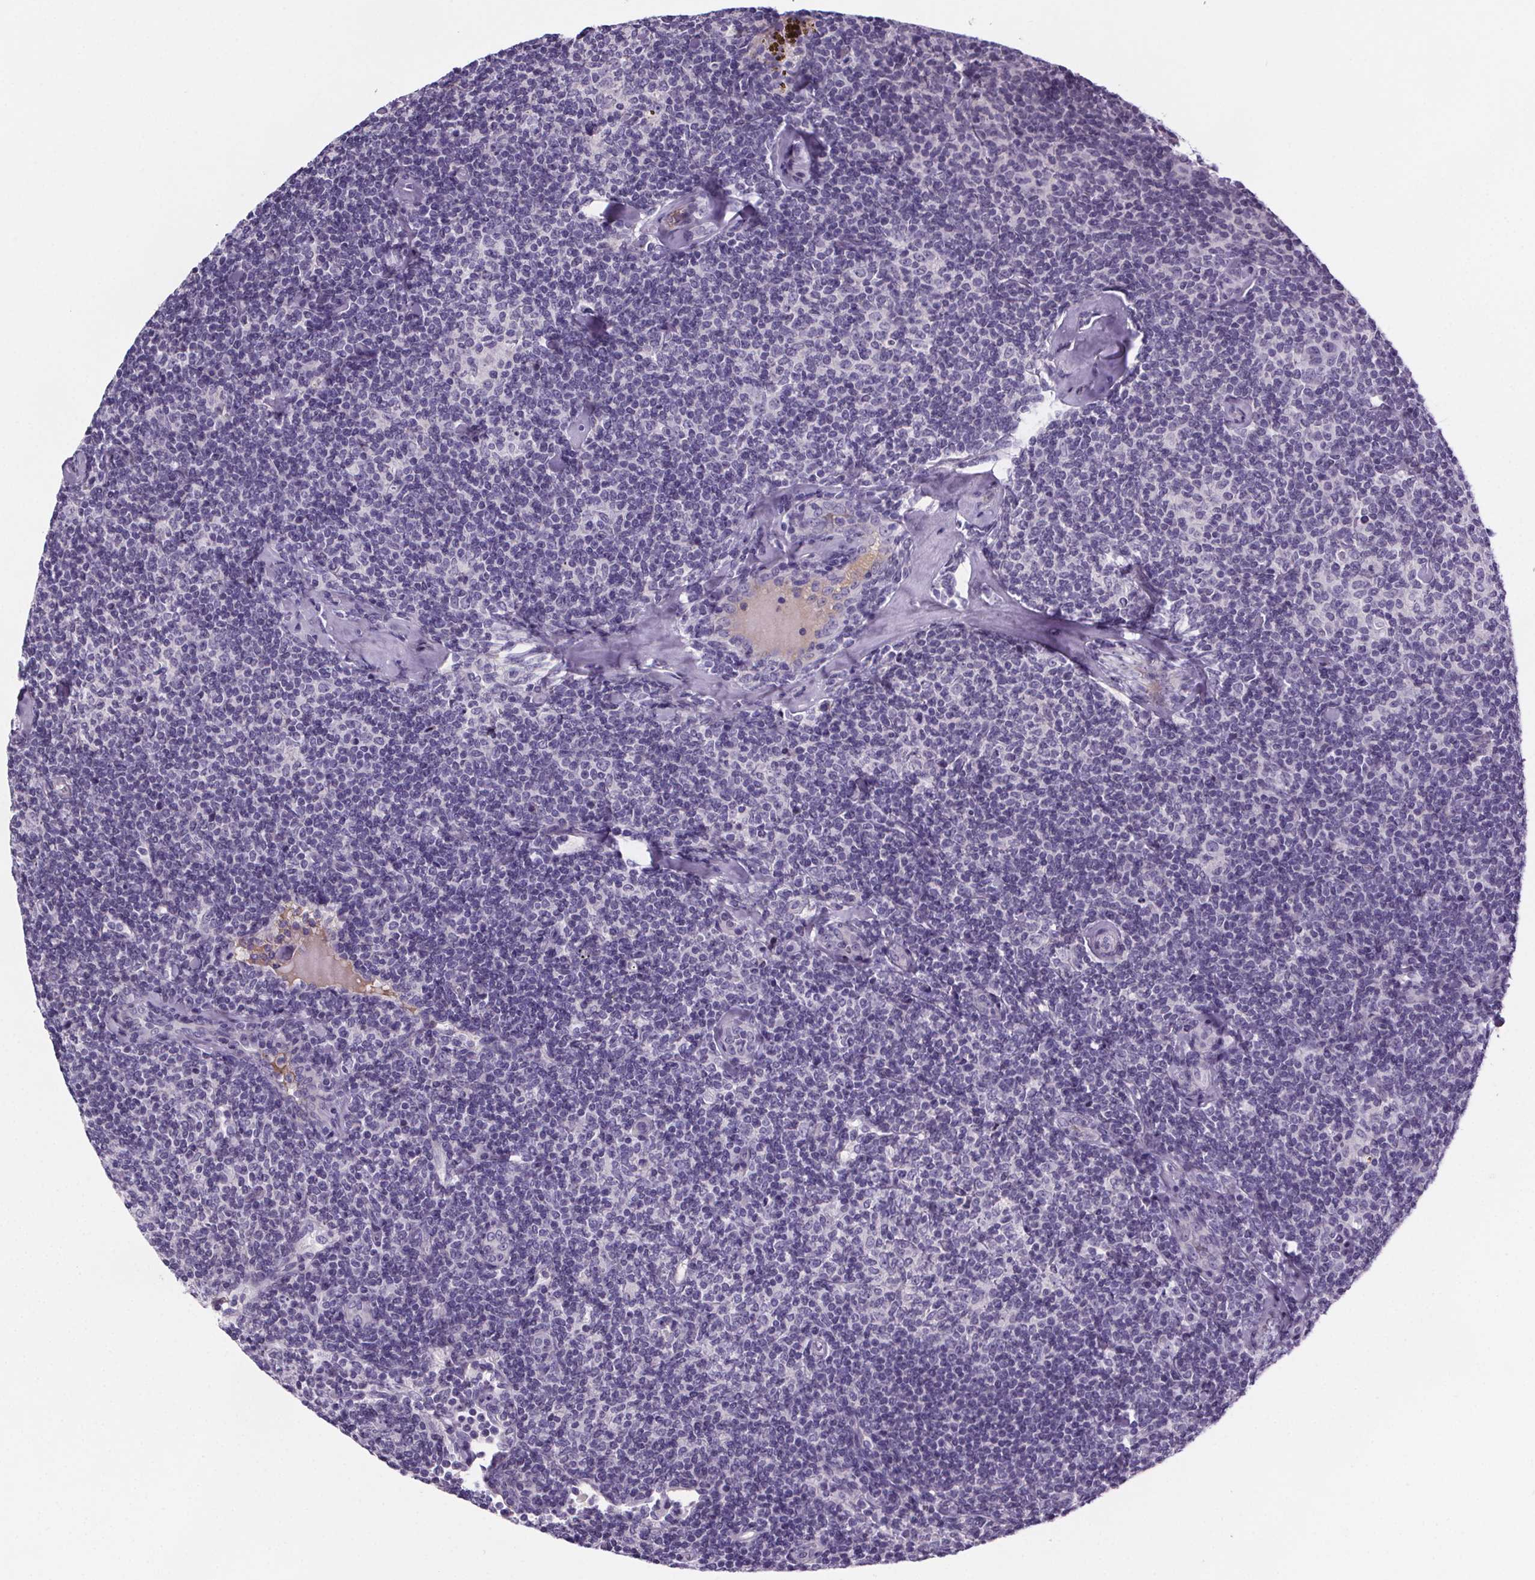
{"staining": {"intensity": "negative", "quantity": "none", "location": "none"}, "tissue": "lymphoma", "cell_type": "Tumor cells", "image_type": "cancer", "snomed": [{"axis": "morphology", "description": "Malignant lymphoma, non-Hodgkin's type, Low grade"}, {"axis": "topography", "description": "Lymph node"}], "caption": "Tumor cells are negative for brown protein staining in malignant lymphoma, non-Hodgkin's type (low-grade).", "gene": "CUBN", "patient": {"sex": "female", "age": 56}}